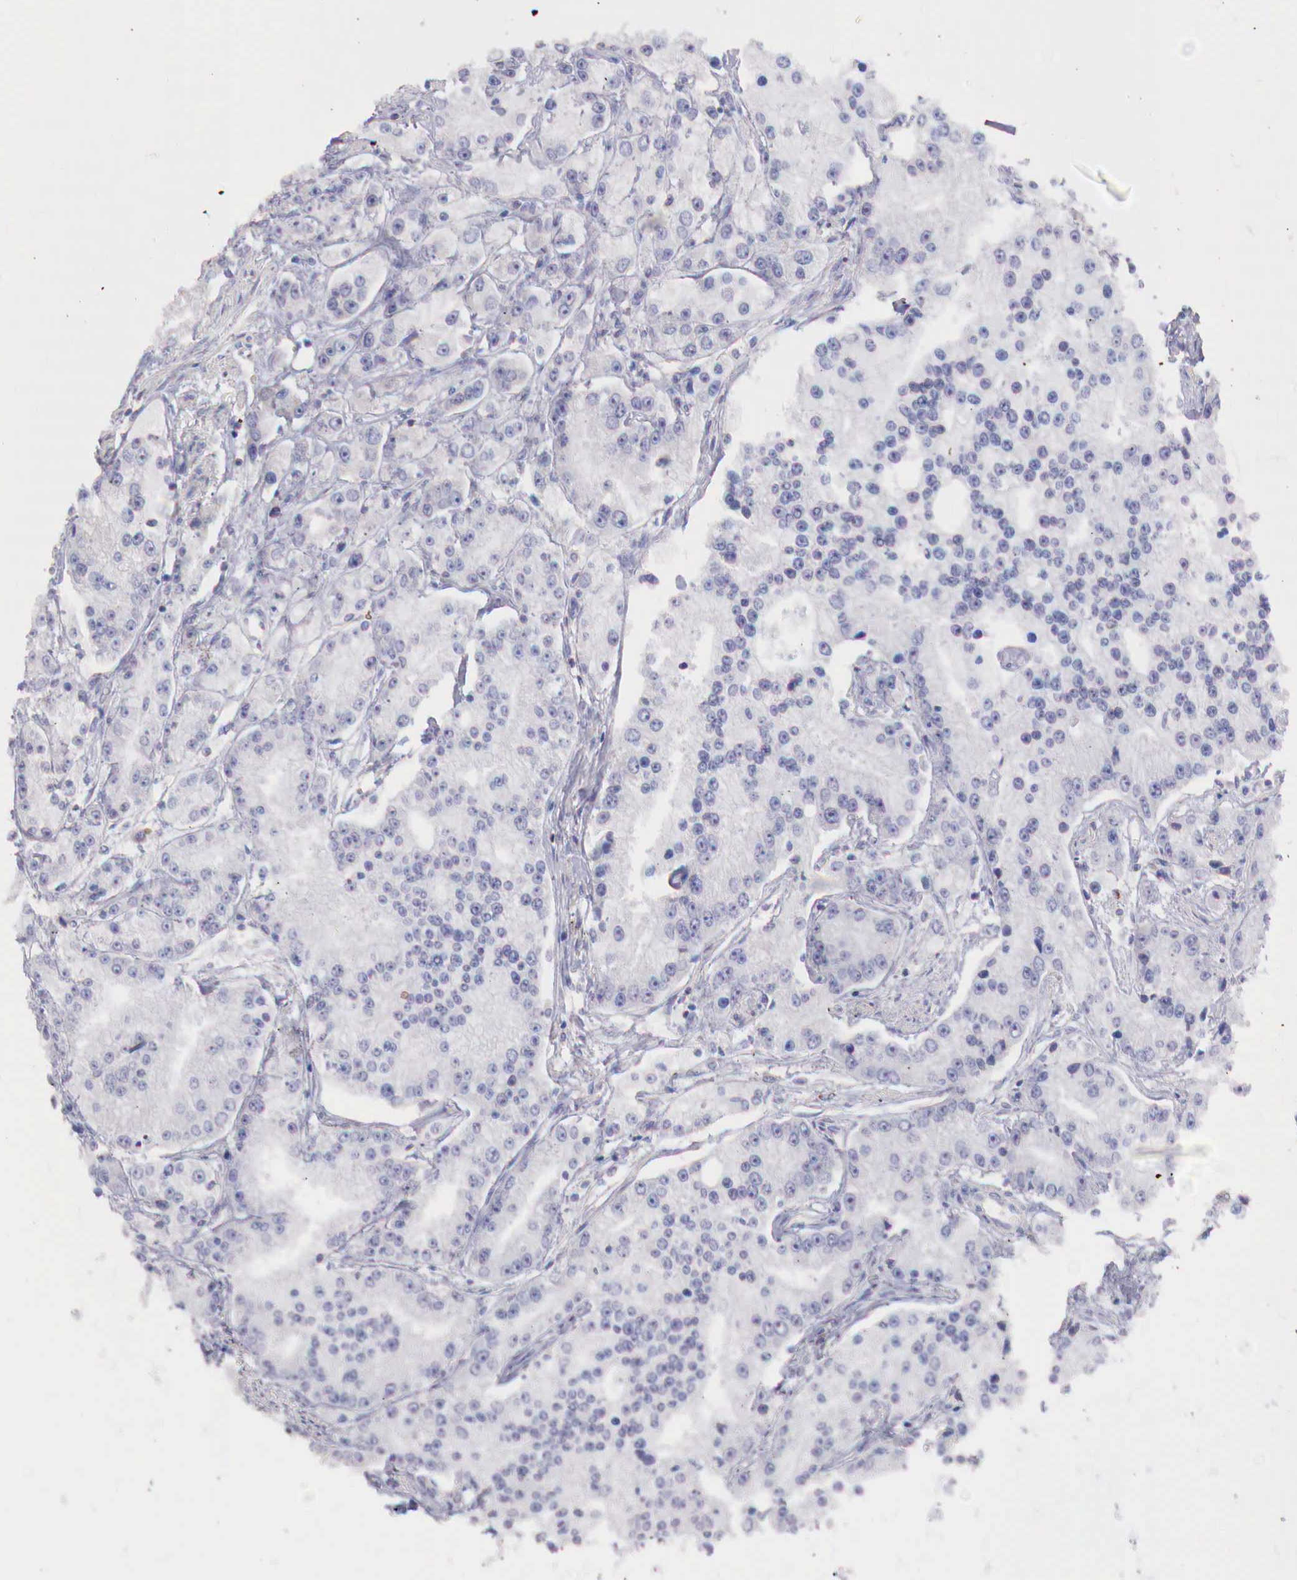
{"staining": {"intensity": "weak", "quantity": "<25%", "location": "cytoplasmic/membranous"}, "tissue": "prostate cancer", "cell_type": "Tumor cells", "image_type": "cancer", "snomed": [{"axis": "morphology", "description": "Adenocarcinoma, Medium grade"}, {"axis": "topography", "description": "Prostate"}], "caption": "This is an immunohistochemistry (IHC) micrograph of adenocarcinoma (medium-grade) (prostate). There is no expression in tumor cells.", "gene": "IDH3G", "patient": {"sex": "male", "age": 72}}